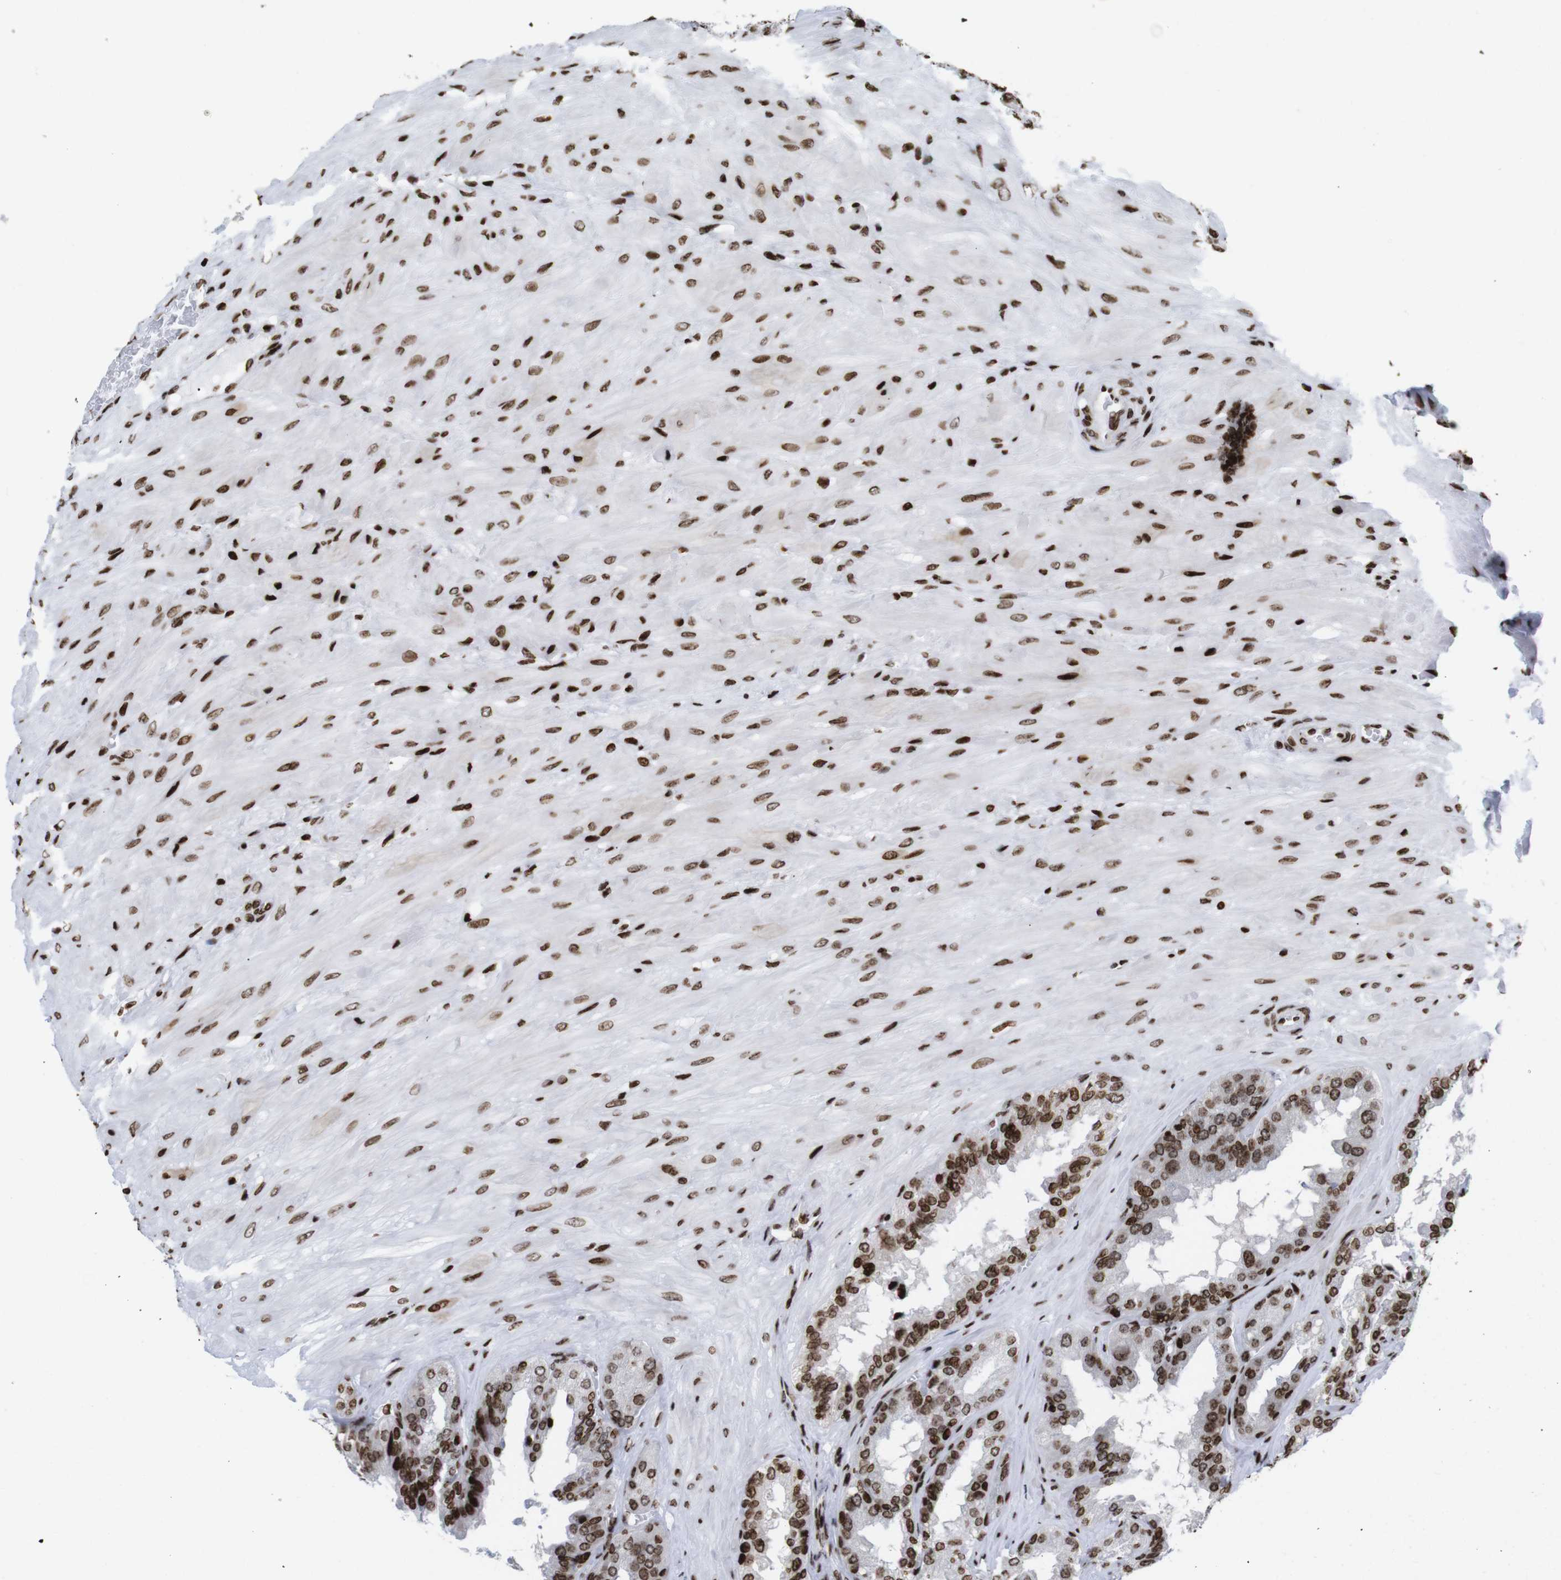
{"staining": {"intensity": "strong", "quantity": ">75%", "location": "nuclear"}, "tissue": "seminal vesicle", "cell_type": "Glandular cells", "image_type": "normal", "snomed": [{"axis": "morphology", "description": "Normal tissue, NOS"}, {"axis": "topography", "description": "Prostate"}, {"axis": "topography", "description": "Seminal veicle"}], "caption": "Brown immunohistochemical staining in normal seminal vesicle demonstrates strong nuclear staining in approximately >75% of glandular cells.", "gene": "H1", "patient": {"sex": "male", "age": 51}}